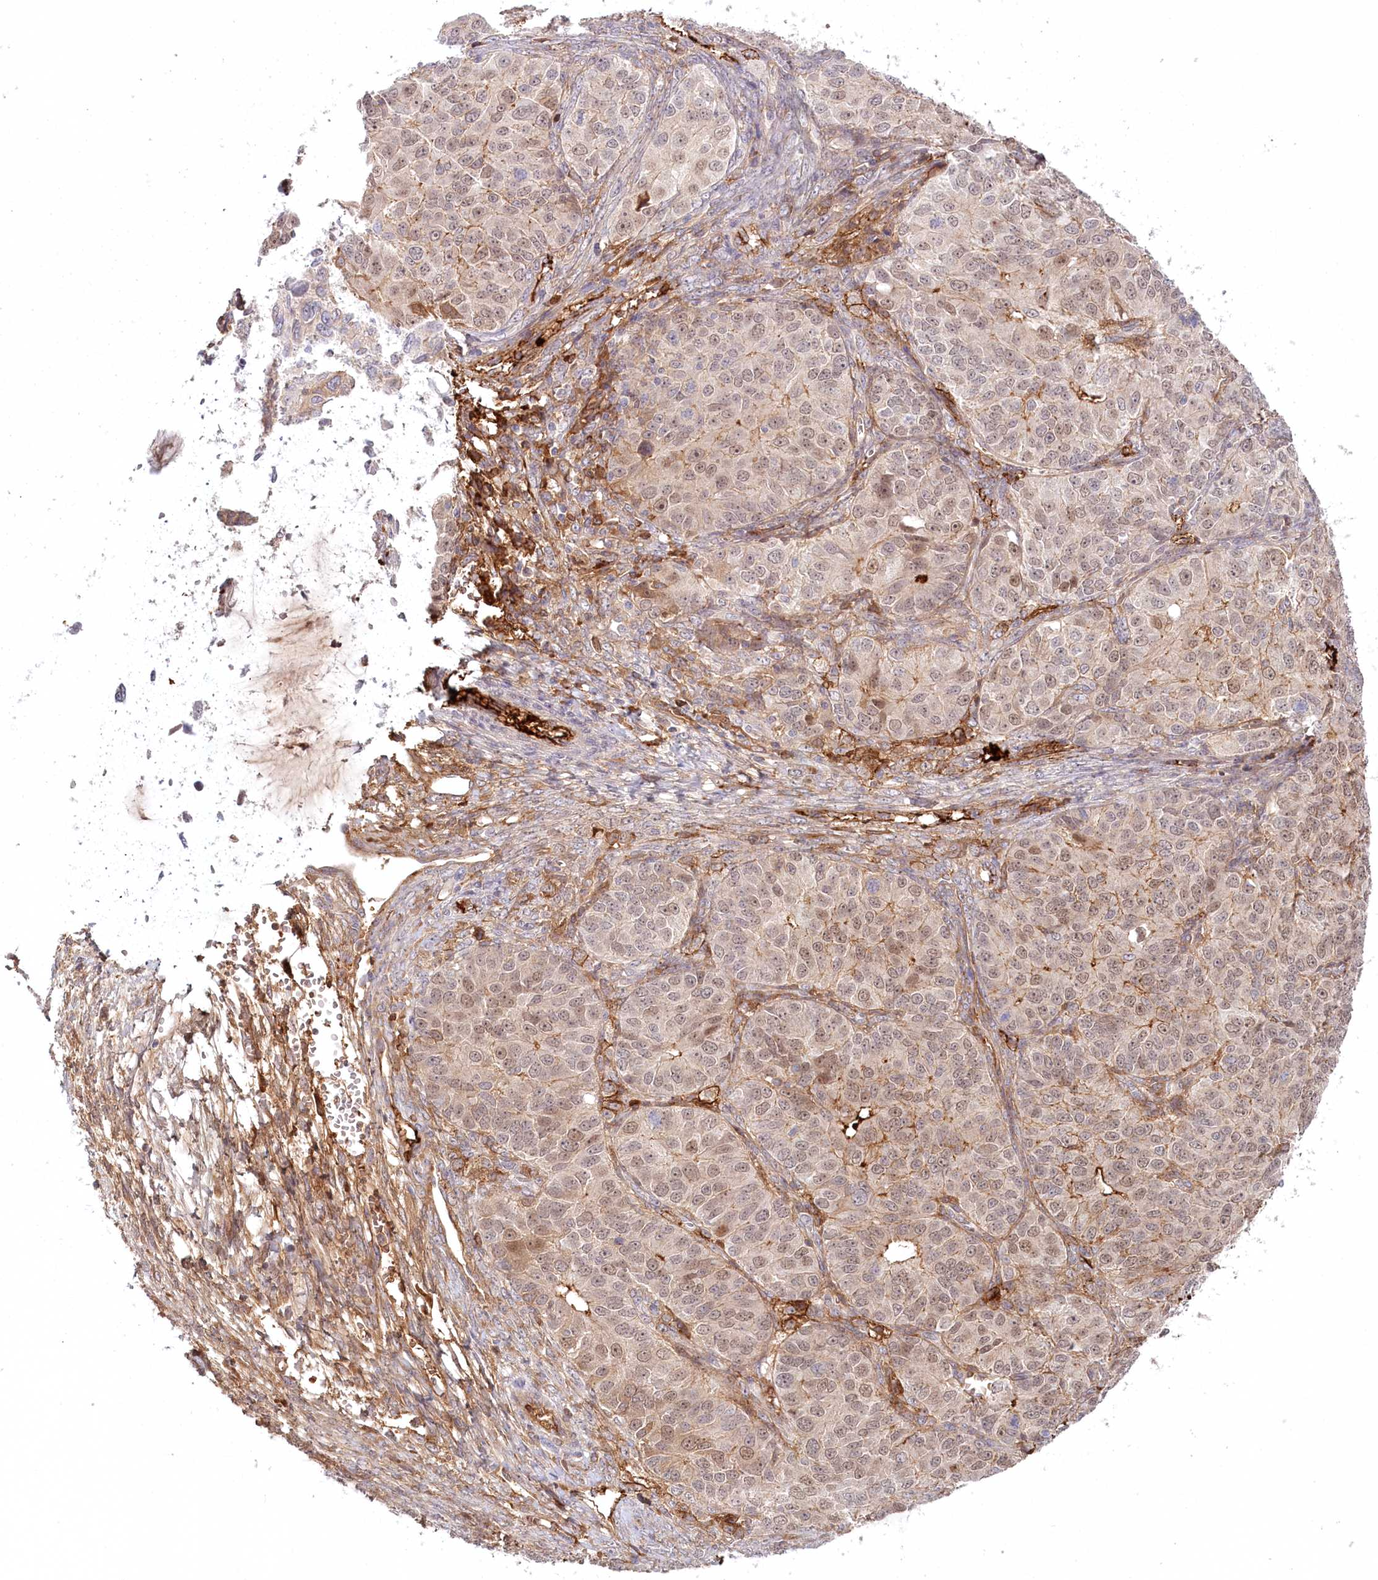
{"staining": {"intensity": "weak", "quantity": ">75%", "location": "cytoplasmic/membranous,nuclear"}, "tissue": "ovarian cancer", "cell_type": "Tumor cells", "image_type": "cancer", "snomed": [{"axis": "morphology", "description": "Carcinoma, endometroid"}, {"axis": "topography", "description": "Ovary"}], "caption": "Immunohistochemistry histopathology image of human ovarian cancer stained for a protein (brown), which exhibits low levels of weak cytoplasmic/membranous and nuclear expression in about >75% of tumor cells.", "gene": "PSAPL1", "patient": {"sex": "female", "age": 51}}